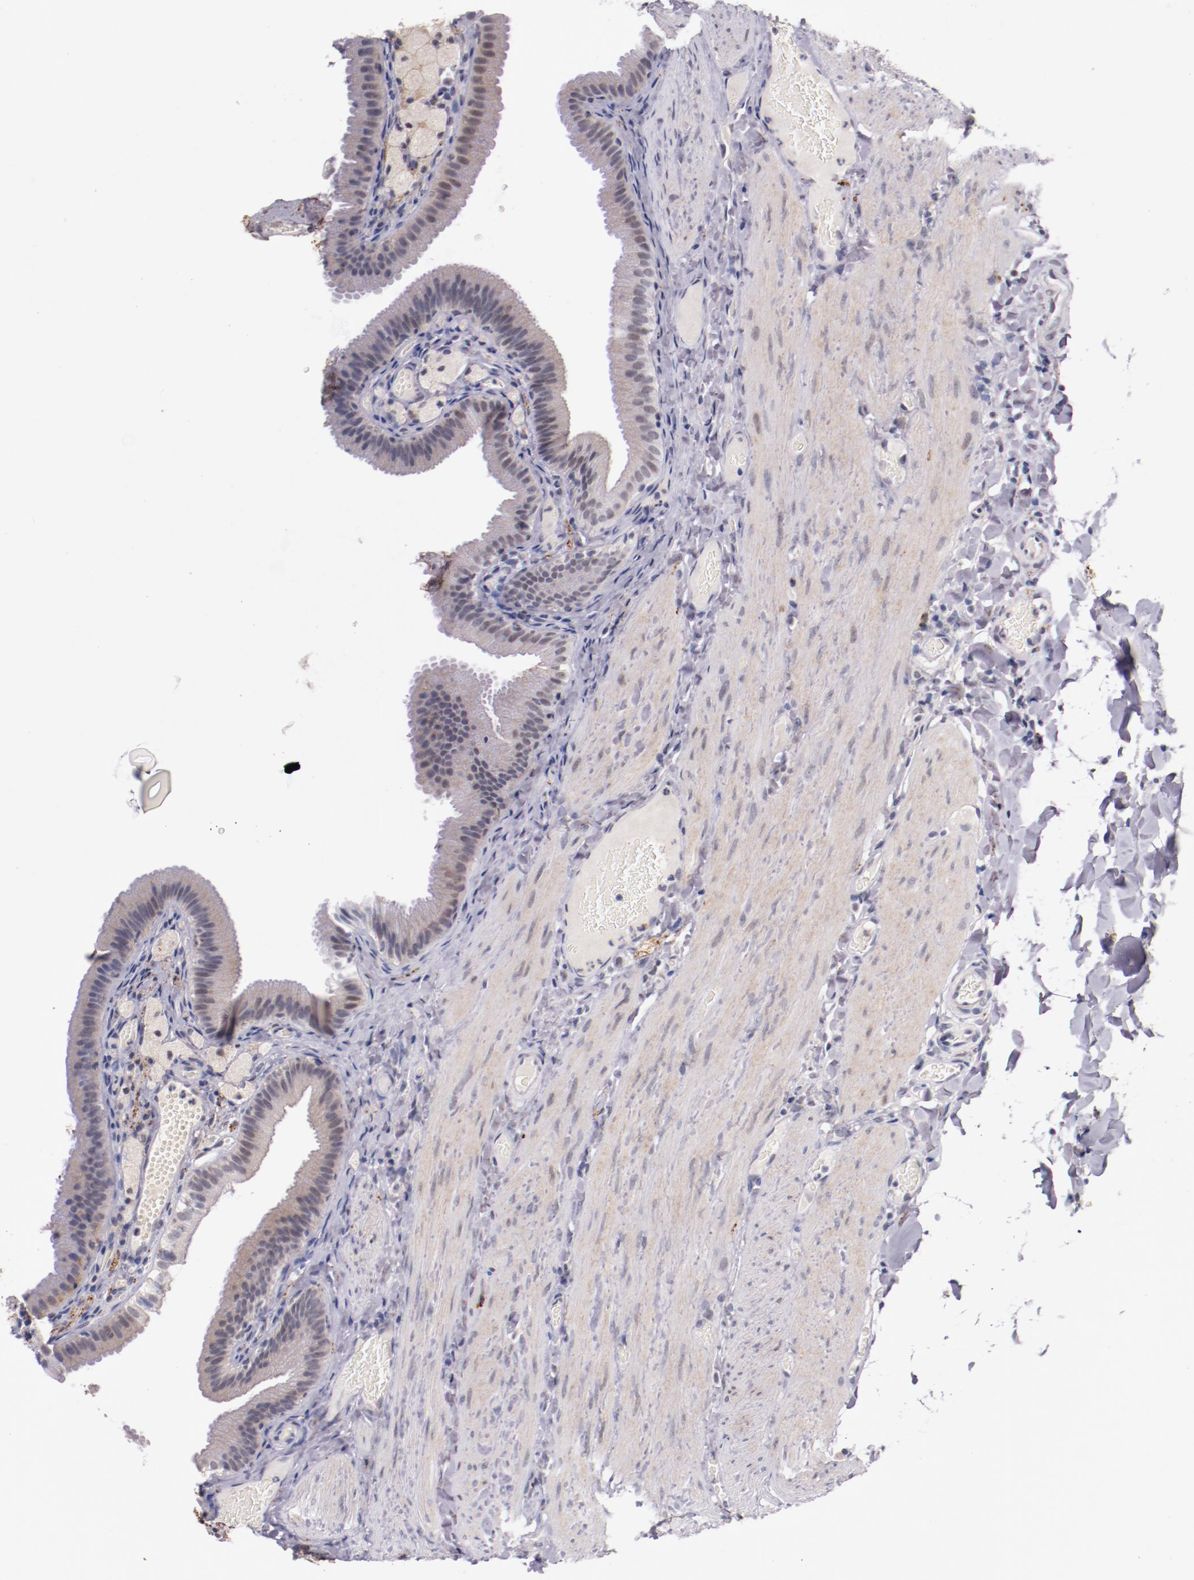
{"staining": {"intensity": "weak", "quantity": ">75%", "location": "cytoplasmic/membranous"}, "tissue": "gallbladder", "cell_type": "Glandular cells", "image_type": "normal", "snomed": [{"axis": "morphology", "description": "Normal tissue, NOS"}, {"axis": "topography", "description": "Gallbladder"}], "caption": "This image exhibits immunohistochemistry (IHC) staining of normal human gallbladder, with low weak cytoplasmic/membranous staining in approximately >75% of glandular cells.", "gene": "SYP", "patient": {"sex": "female", "age": 24}}